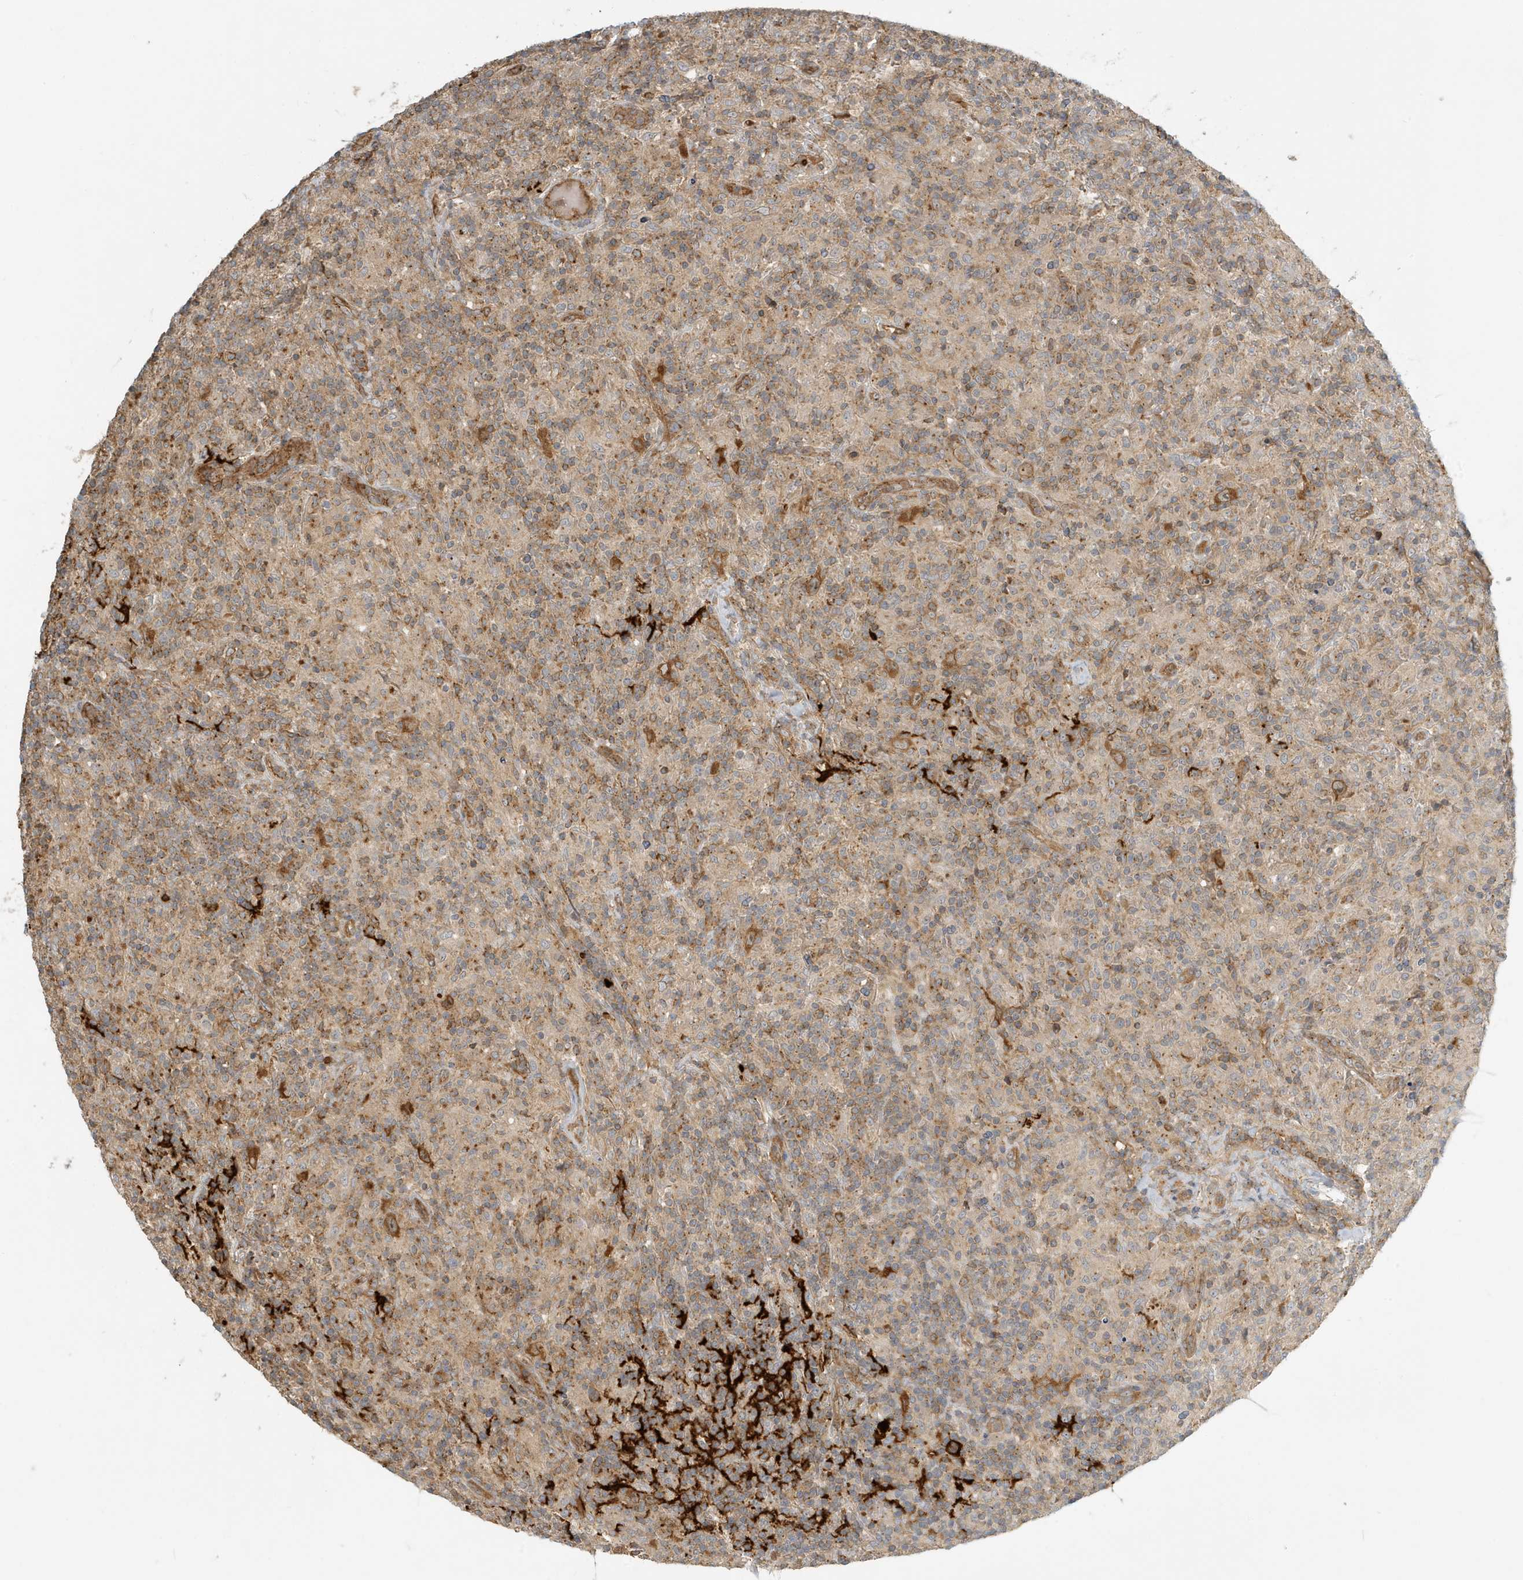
{"staining": {"intensity": "moderate", "quantity": ">75%", "location": "cytoplasmic/membranous"}, "tissue": "lymphoma", "cell_type": "Tumor cells", "image_type": "cancer", "snomed": [{"axis": "morphology", "description": "Hodgkin's disease, NOS"}, {"axis": "topography", "description": "Lymph node"}], "caption": "Human lymphoma stained with a protein marker displays moderate staining in tumor cells.", "gene": "FYCO1", "patient": {"sex": "male", "age": 70}}